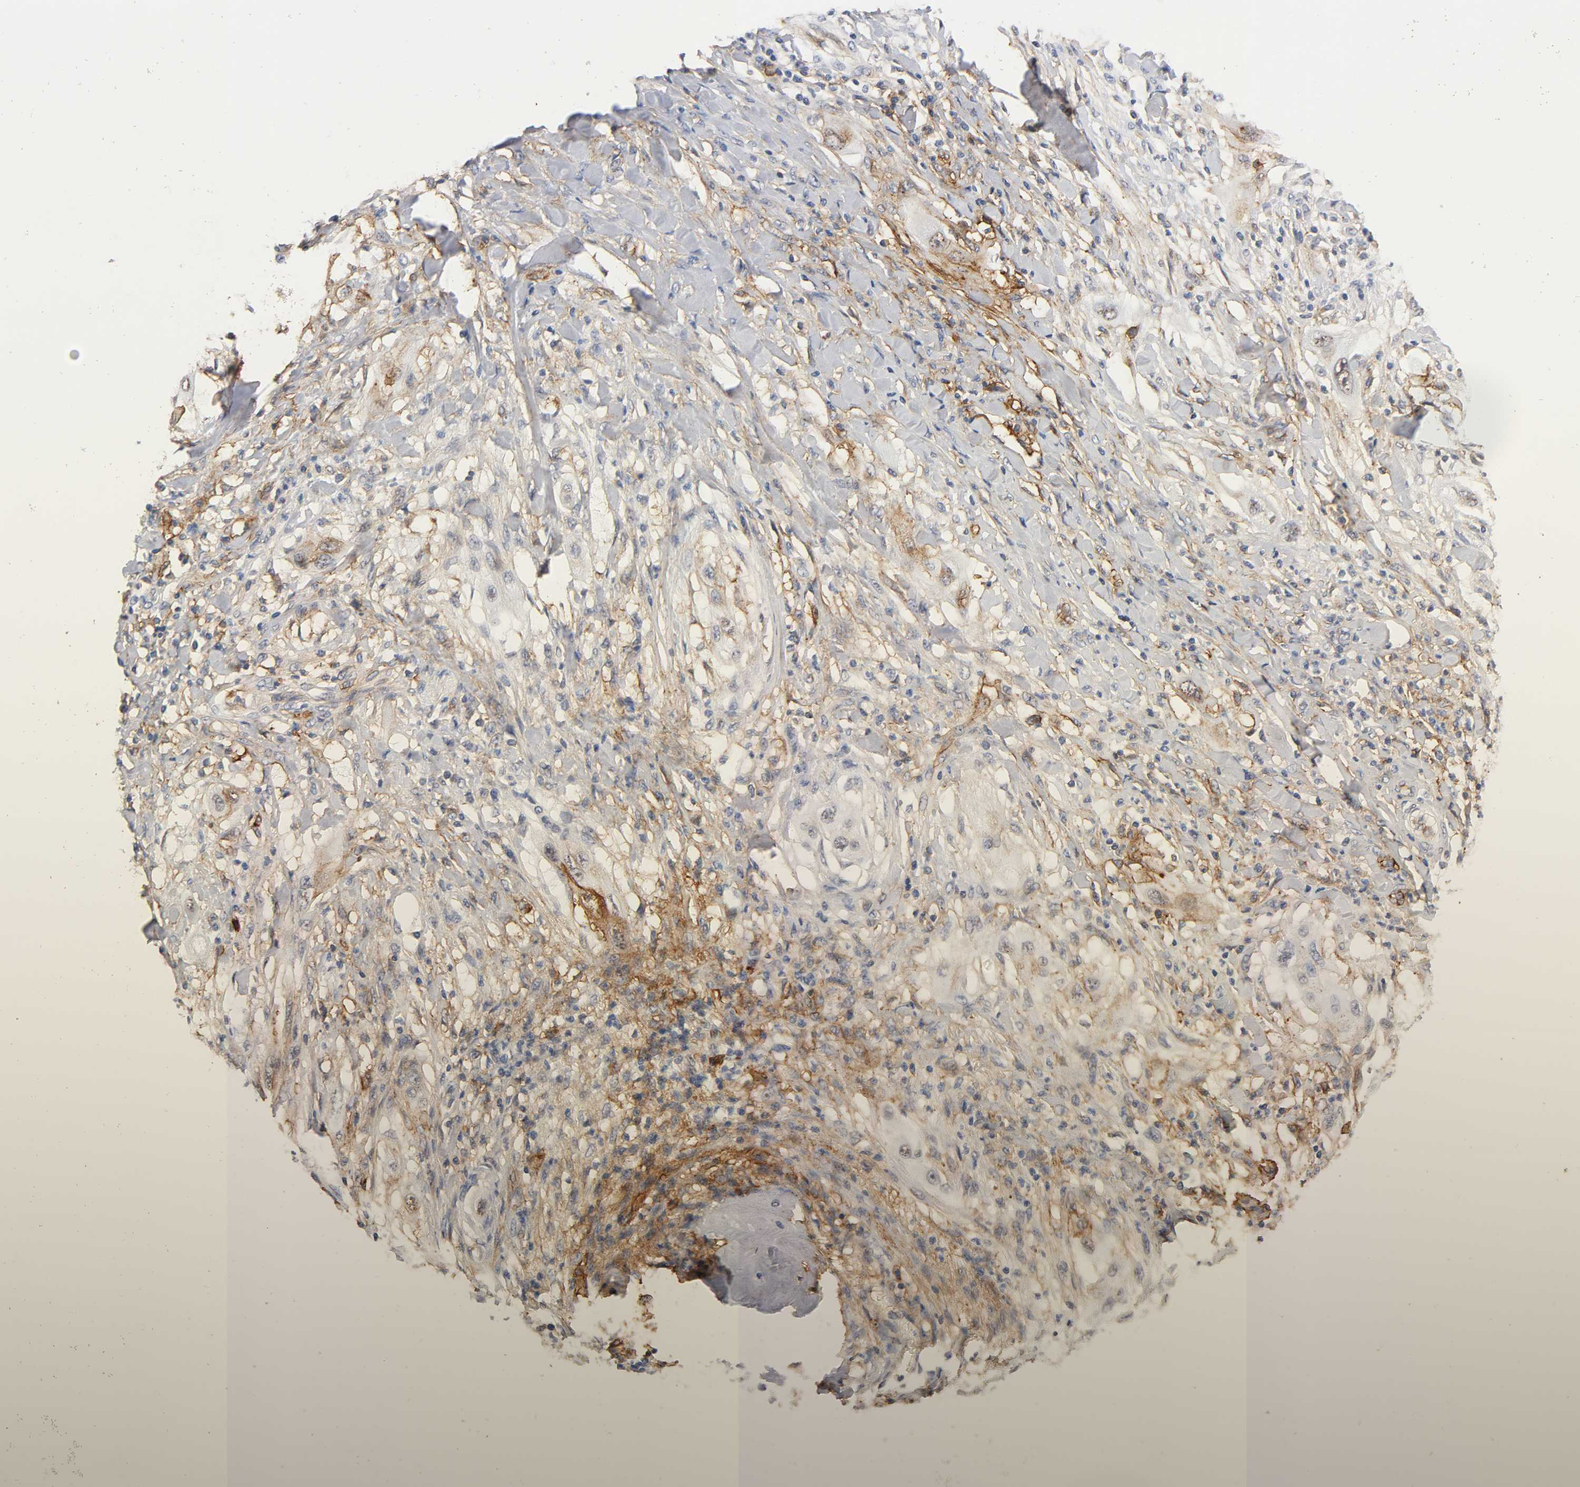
{"staining": {"intensity": "moderate", "quantity": "<25%", "location": "cytoplasmic/membranous"}, "tissue": "lung cancer", "cell_type": "Tumor cells", "image_type": "cancer", "snomed": [{"axis": "morphology", "description": "Squamous cell carcinoma, NOS"}, {"axis": "topography", "description": "Lung"}], "caption": "Tumor cells demonstrate low levels of moderate cytoplasmic/membranous expression in approximately <25% of cells in human lung squamous cell carcinoma. The protein of interest is shown in brown color, while the nuclei are stained blue.", "gene": "ICAM1", "patient": {"sex": "female", "age": 47}}